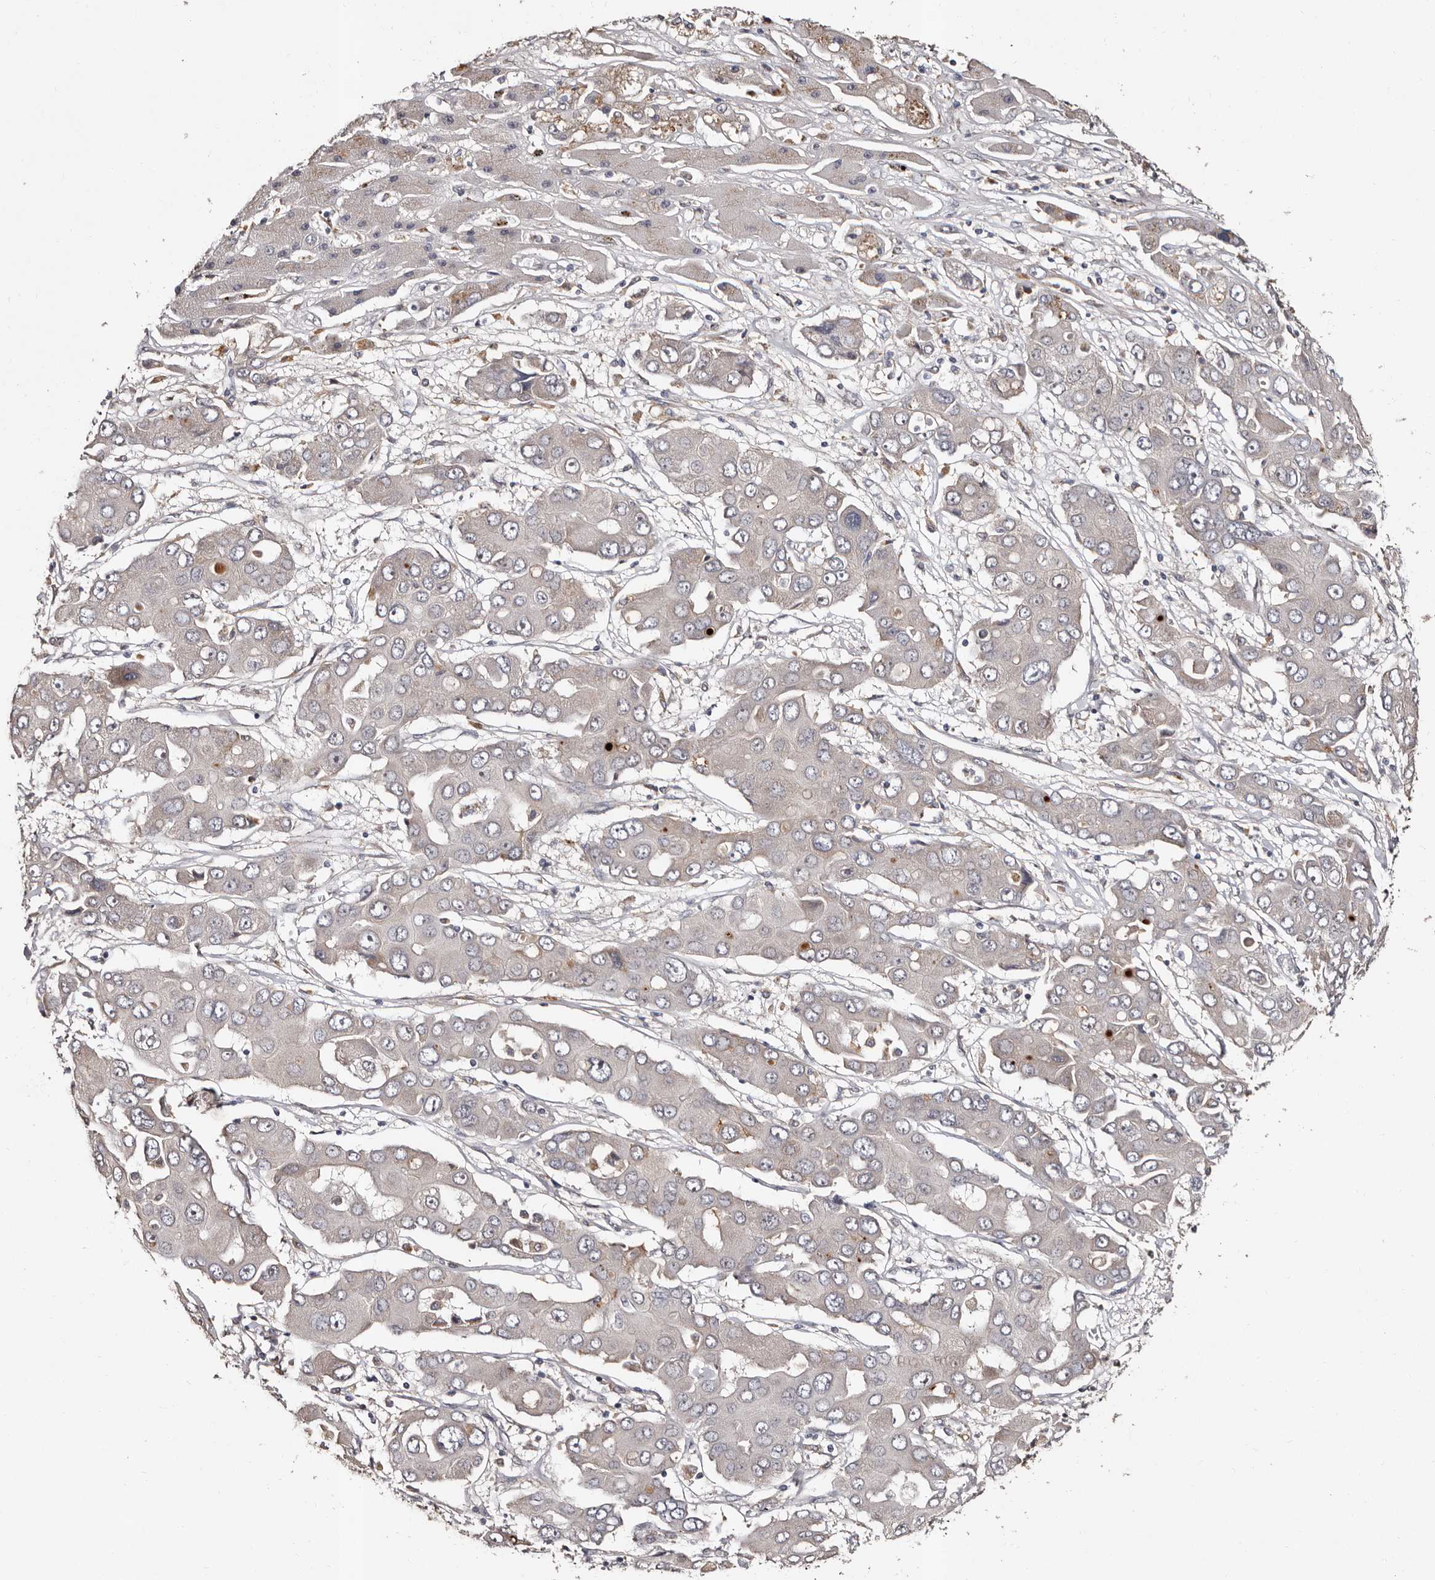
{"staining": {"intensity": "negative", "quantity": "none", "location": "none"}, "tissue": "liver cancer", "cell_type": "Tumor cells", "image_type": "cancer", "snomed": [{"axis": "morphology", "description": "Cholangiocarcinoma"}, {"axis": "topography", "description": "Liver"}], "caption": "This is a histopathology image of IHC staining of liver cancer (cholangiocarcinoma), which shows no expression in tumor cells.", "gene": "FAM91A1", "patient": {"sex": "male", "age": 67}}